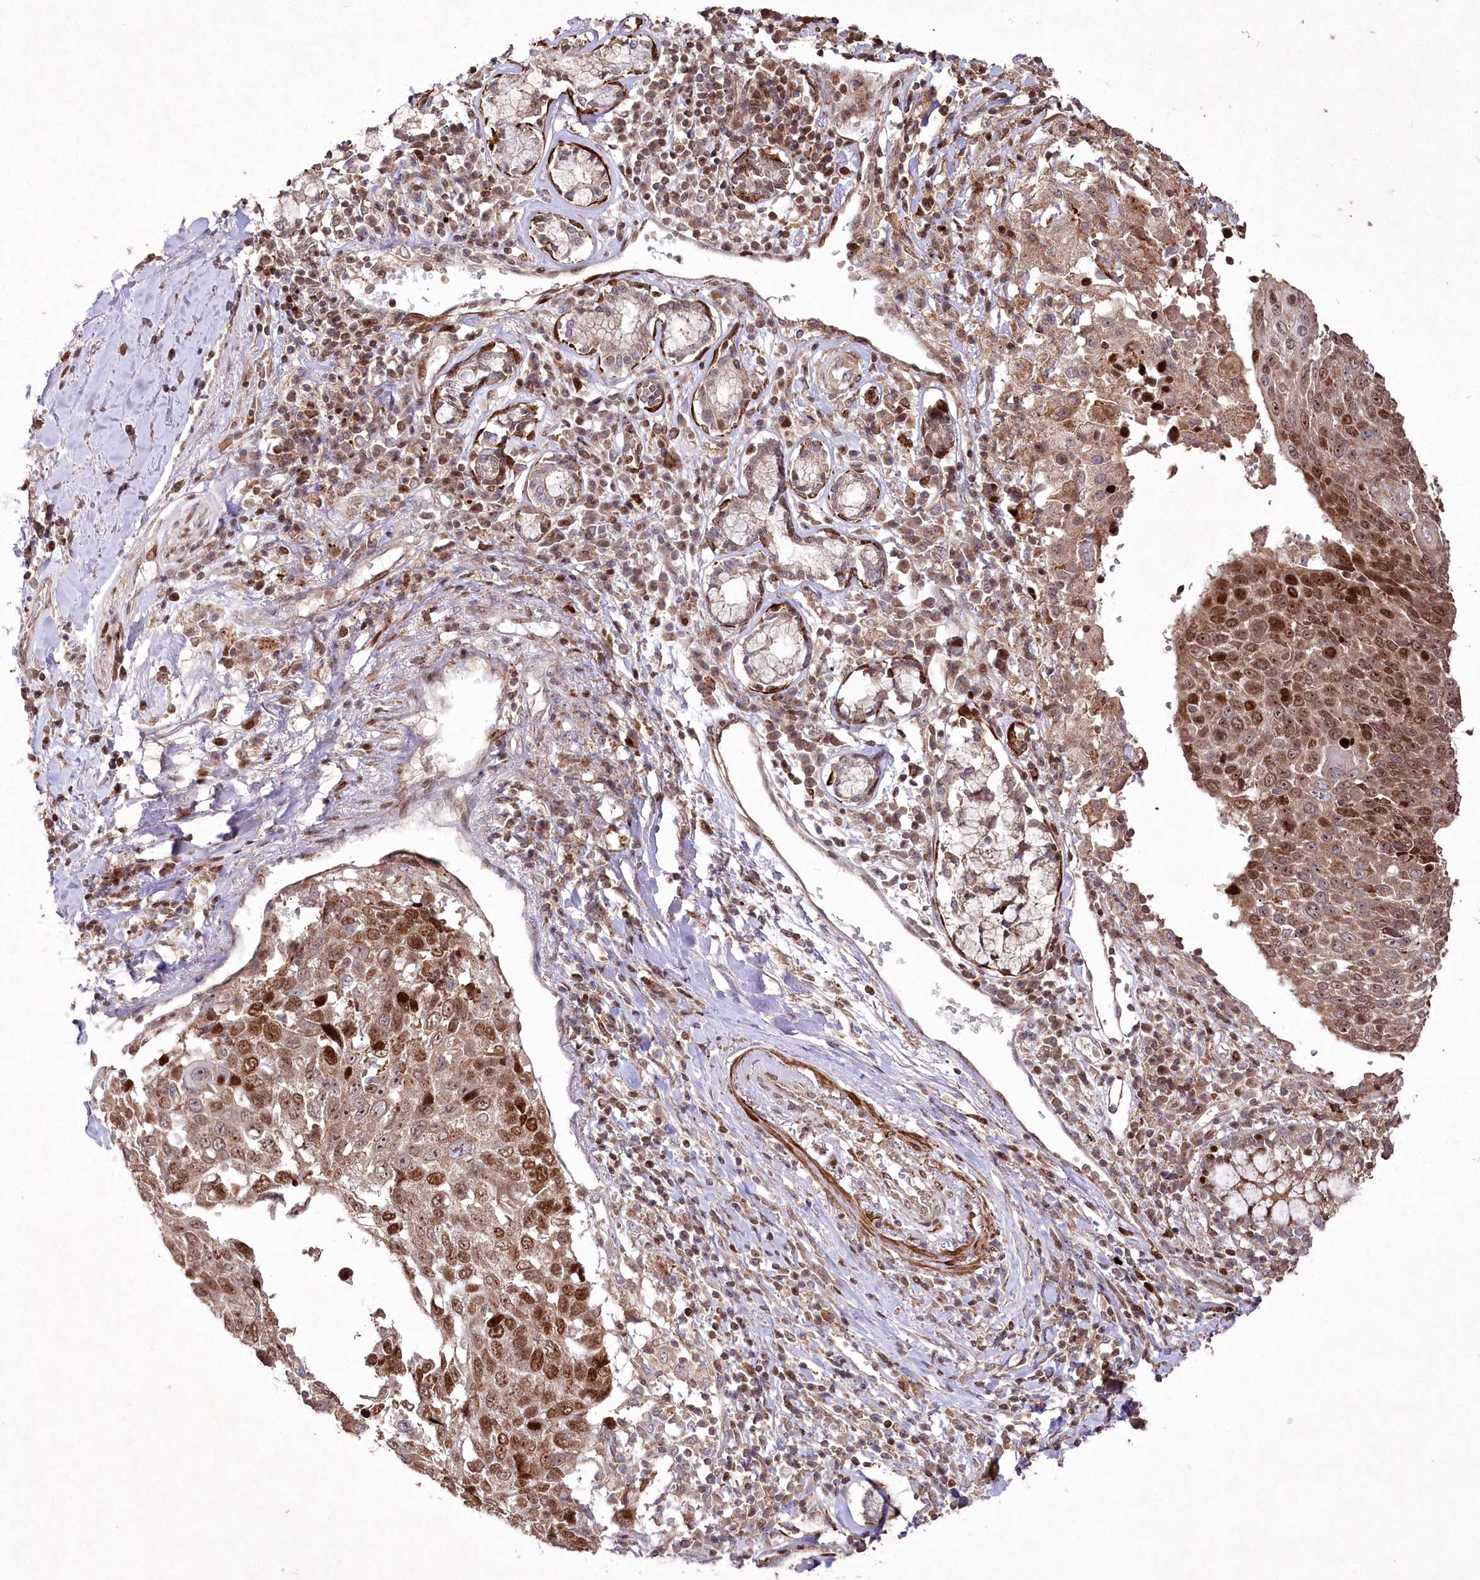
{"staining": {"intensity": "moderate", "quantity": ">75%", "location": "cytoplasmic/membranous,nuclear"}, "tissue": "lung cancer", "cell_type": "Tumor cells", "image_type": "cancer", "snomed": [{"axis": "morphology", "description": "Squamous cell carcinoma, NOS"}, {"axis": "topography", "description": "Lung"}], "caption": "An immunohistochemistry image of tumor tissue is shown. Protein staining in brown shows moderate cytoplasmic/membranous and nuclear positivity in lung cancer (squamous cell carcinoma) within tumor cells. The protein of interest is shown in brown color, while the nuclei are stained blue.", "gene": "PSTK", "patient": {"sex": "male", "age": 66}}